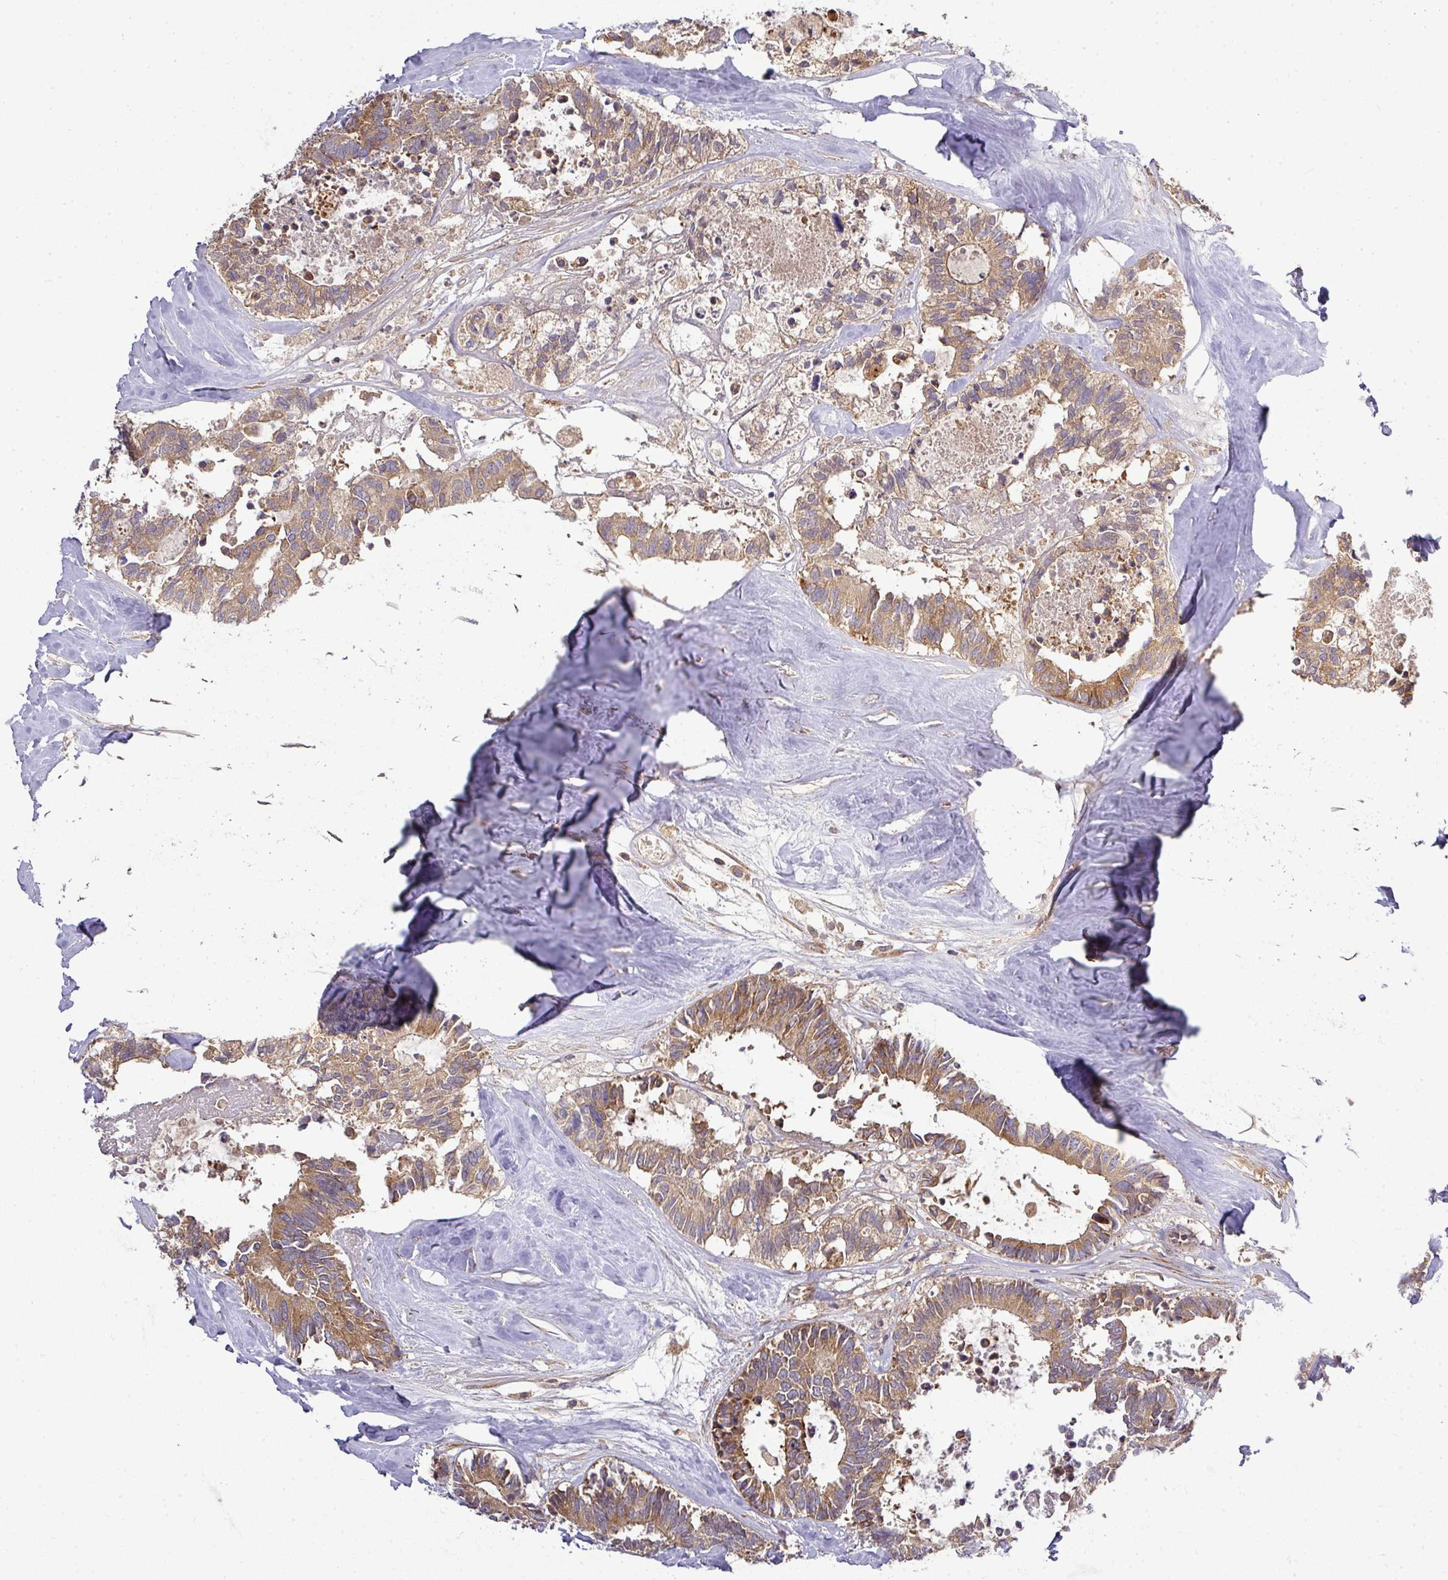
{"staining": {"intensity": "moderate", "quantity": "25%-75%", "location": "cytoplasmic/membranous"}, "tissue": "colorectal cancer", "cell_type": "Tumor cells", "image_type": "cancer", "snomed": [{"axis": "morphology", "description": "Adenocarcinoma, NOS"}, {"axis": "topography", "description": "Colon"}, {"axis": "topography", "description": "Rectum"}], "caption": "A brown stain highlights moderate cytoplasmic/membranous positivity of a protein in colorectal adenocarcinoma tumor cells.", "gene": "GALP", "patient": {"sex": "male", "age": 57}}